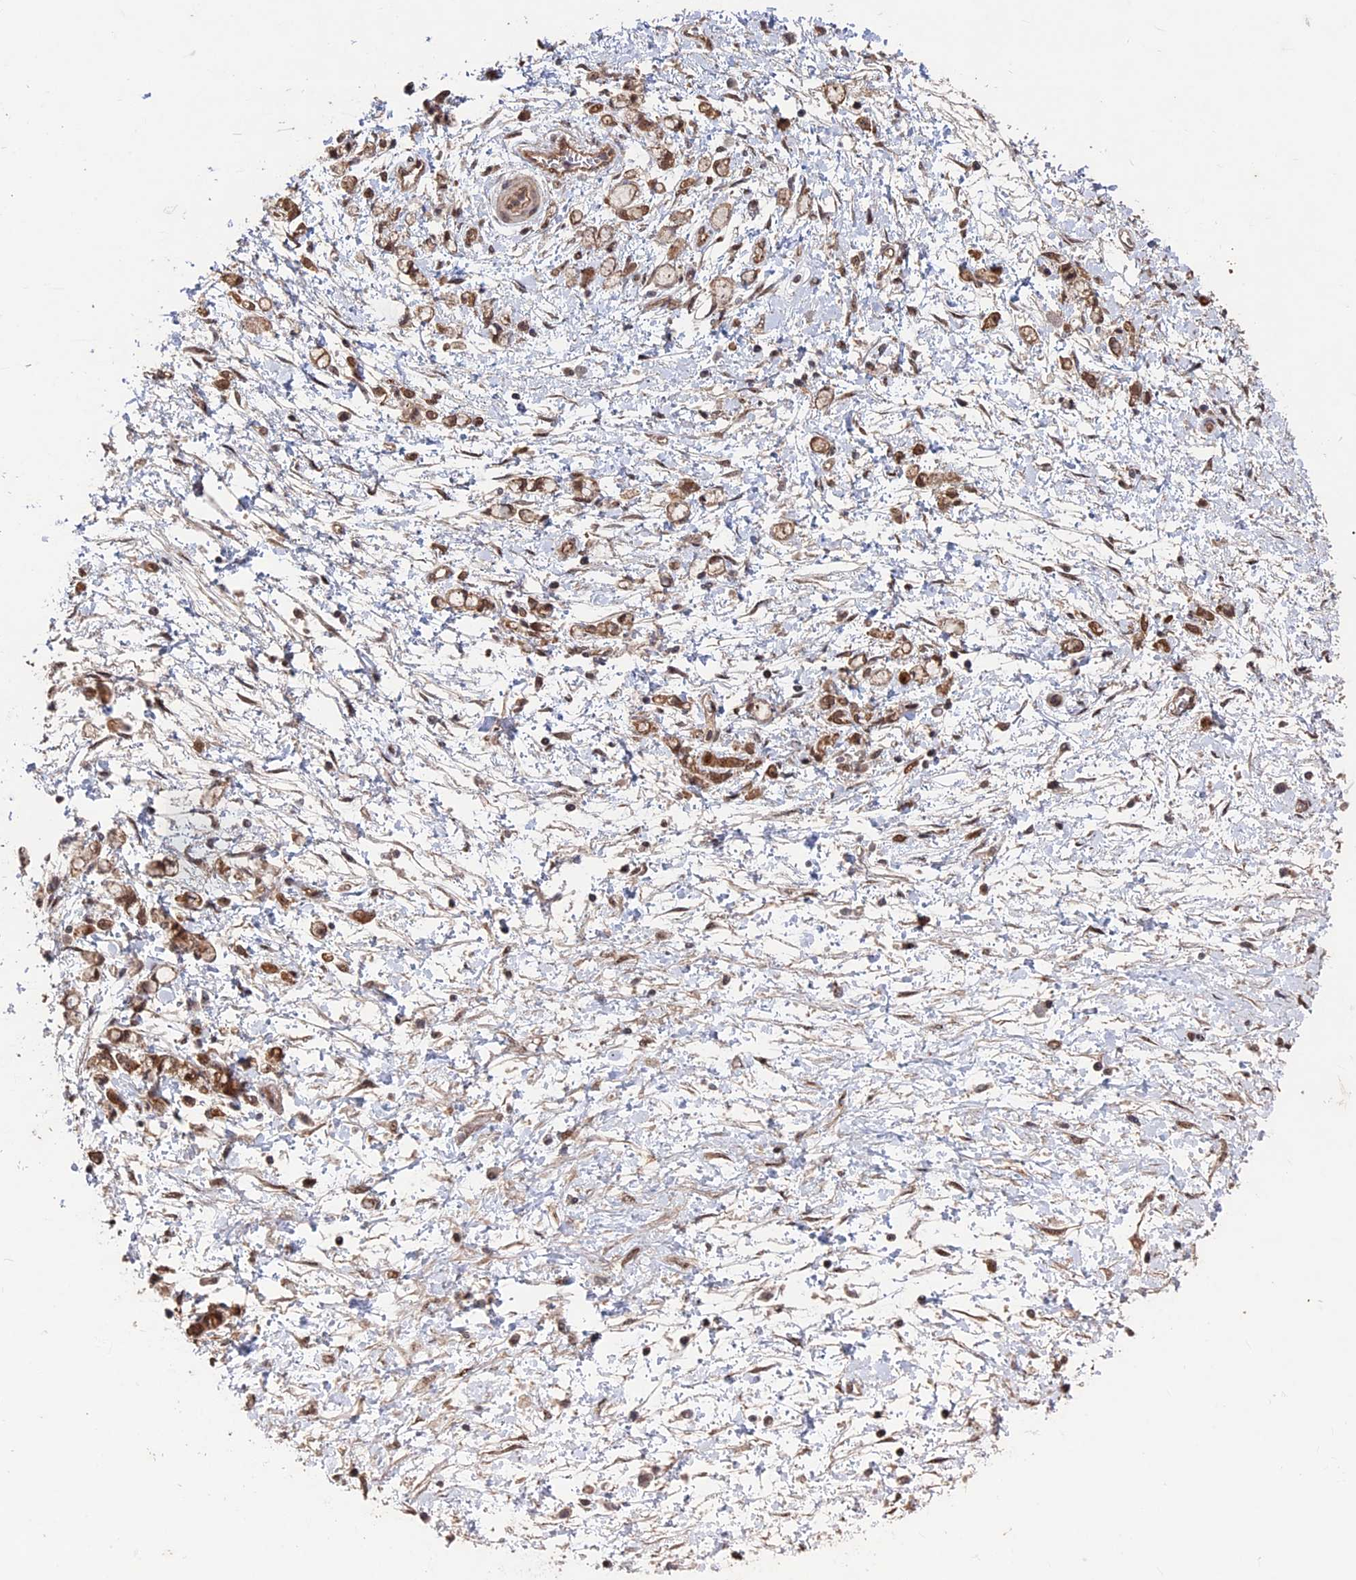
{"staining": {"intensity": "moderate", "quantity": ">75%", "location": "cytoplasmic/membranous"}, "tissue": "stomach cancer", "cell_type": "Tumor cells", "image_type": "cancer", "snomed": [{"axis": "morphology", "description": "Adenocarcinoma, NOS"}, {"axis": "topography", "description": "Stomach"}], "caption": "Human stomach cancer stained with a protein marker demonstrates moderate staining in tumor cells.", "gene": "KIAA1328", "patient": {"sex": "female", "age": 60}}